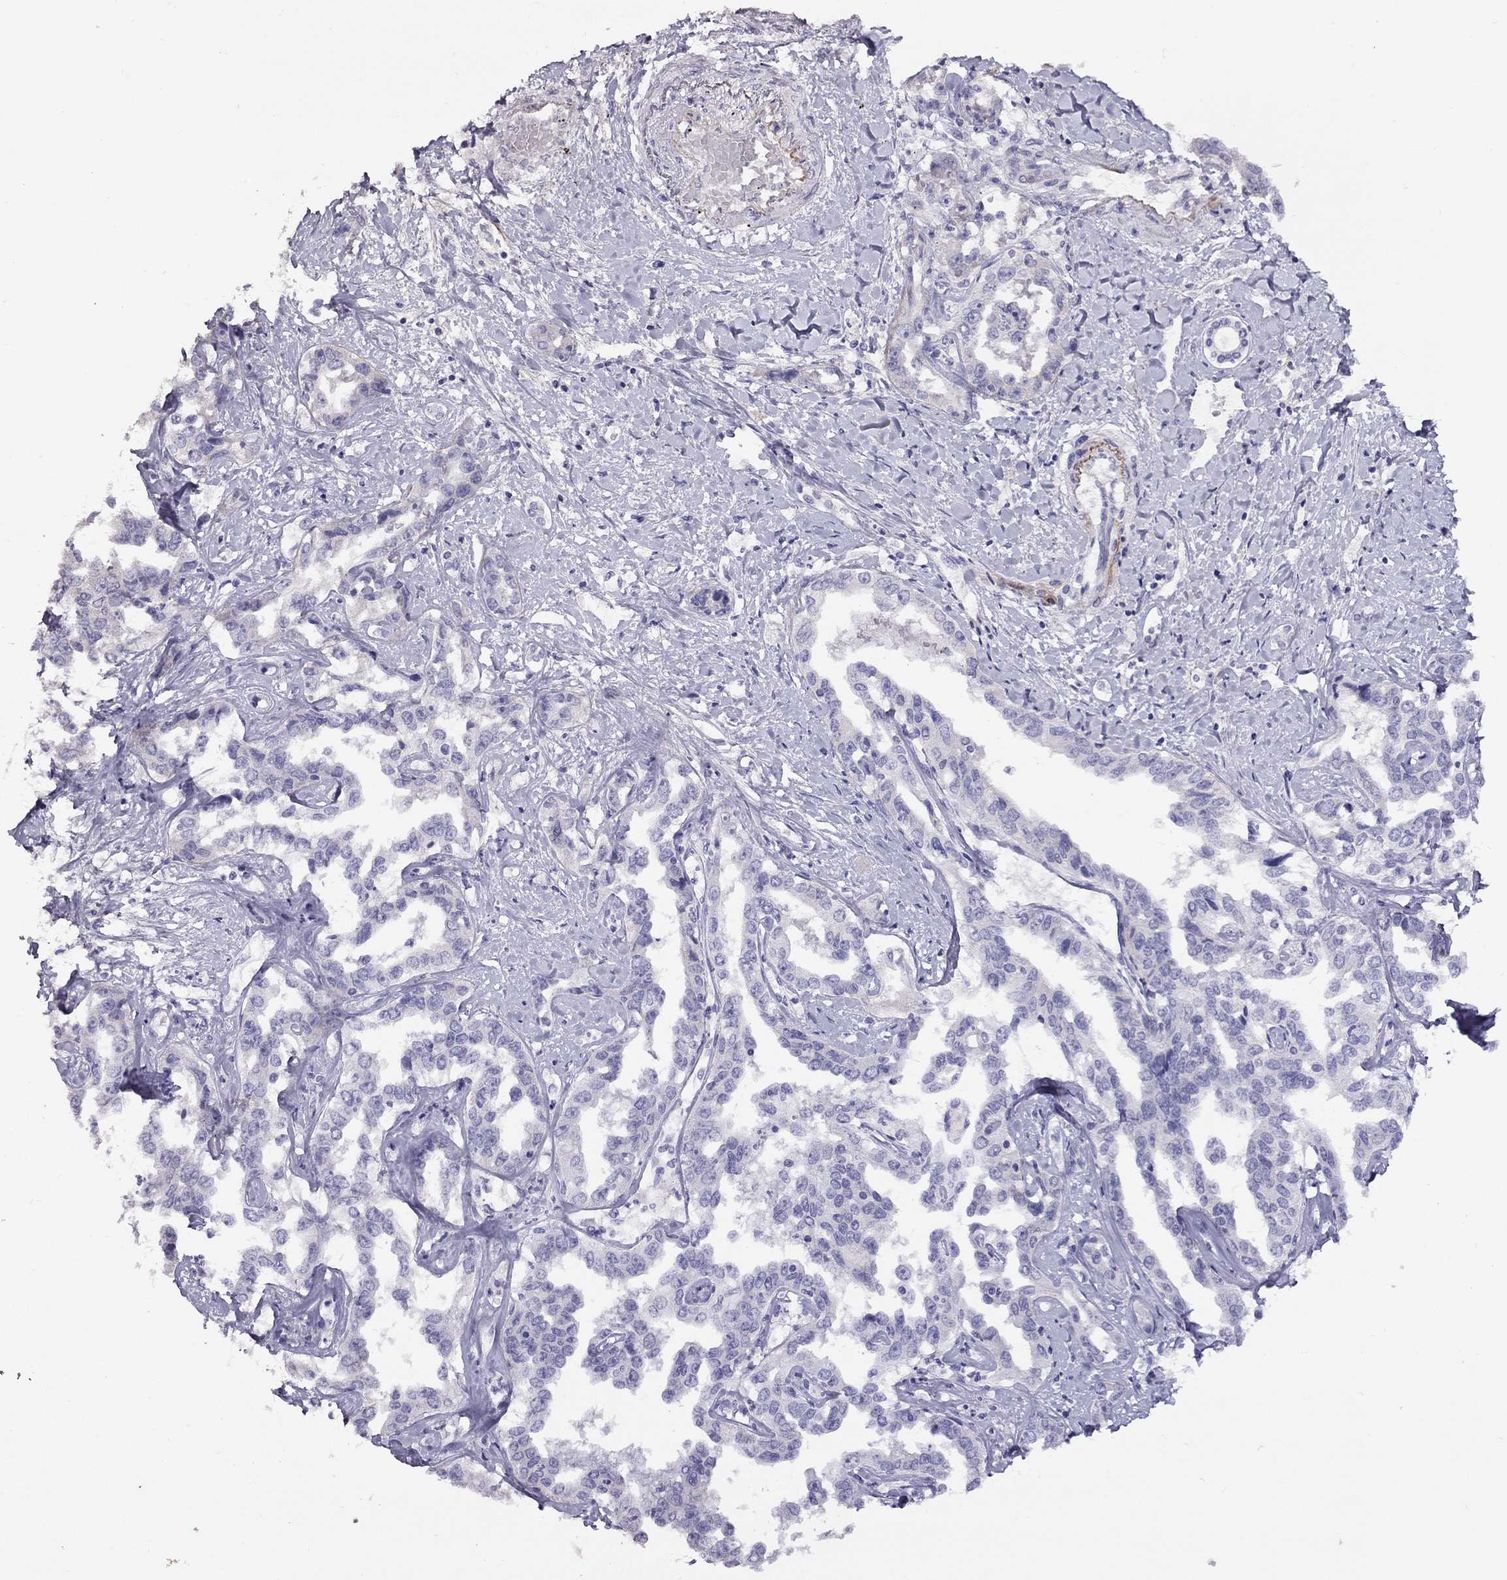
{"staining": {"intensity": "negative", "quantity": "none", "location": "none"}, "tissue": "liver cancer", "cell_type": "Tumor cells", "image_type": "cancer", "snomed": [{"axis": "morphology", "description": "Cholangiocarcinoma"}, {"axis": "topography", "description": "Liver"}], "caption": "This is a histopathology image of immunohistochemistry staining of liver cancer (cholangiocarcinoma), which shows no positivity in tumor cells.", "gene": "CPNE4", "patient": {"sex": "male", "age": 59}}